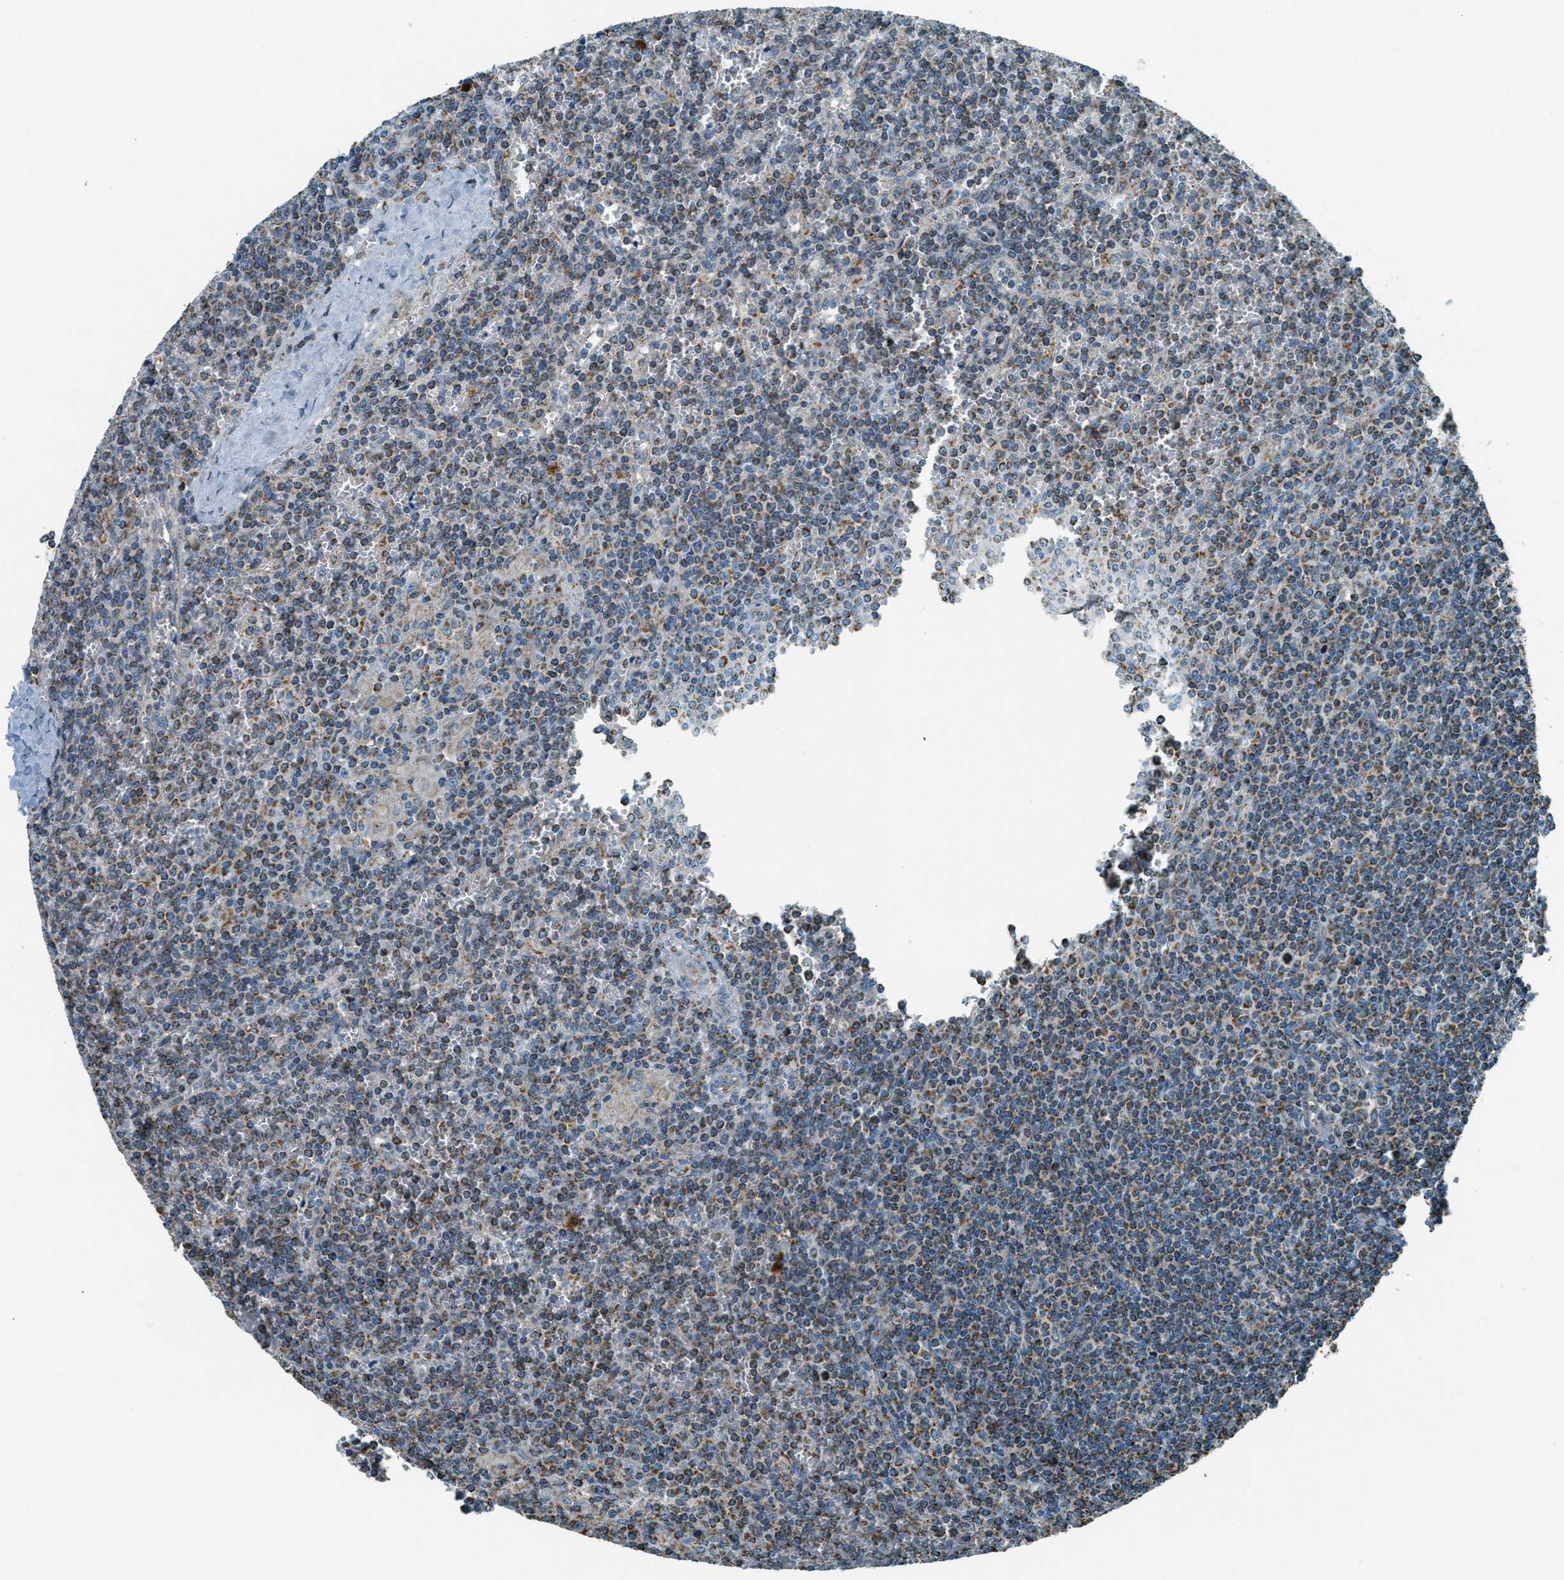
{"staining": {"intensity": "moderate", "quantity": "25%-75%", "location": "cytoplasmic/membranous"}, "tissue": "lymphoma", "cell_type": "Tumor cells", "image_type": "cancer", "snomed": [{"axis": "morphology", "description": "Malignant lymphoma, non-Hodgkin's type, Low grade"}, {"axis": "topography", "description": "Spleen"}], "caption": "Tumor cells display medium levels of moderate cytoplasmic/membranous staining in about 25%-75% of cells in human lymphoma.", "gene": "CHST15", "patient": {"sex": "female", "age": 19}}